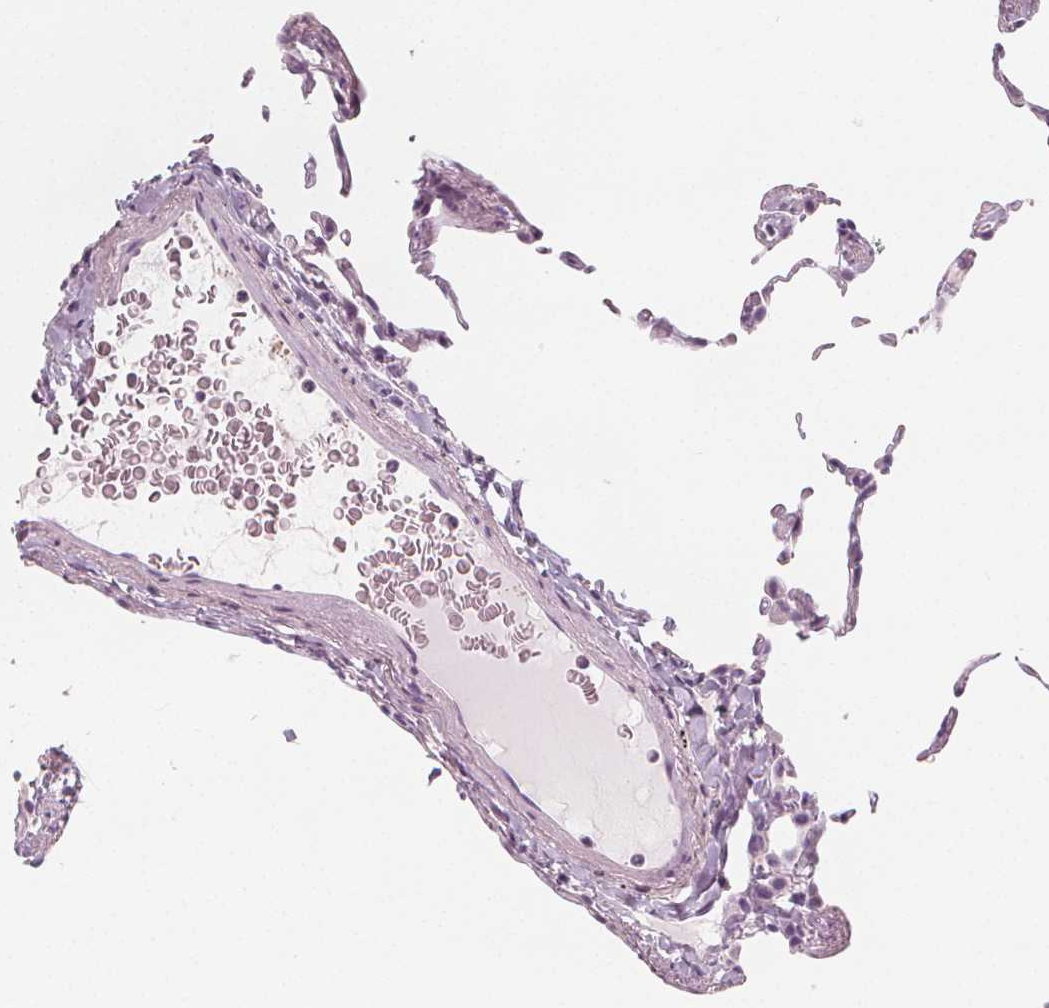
{"staining": {"intensity": "negative", "quantity": "none", "location": "none"}, "tissue": "lung", "cell_type": "Alveolar cells", "image_type": "normal", "snomed": [{"axis": "morphology", "description": "Normal tissue, NOS"}, {"axis": "topography", "description": "Lung"}], "caption": "An IHC photomicrograph of unremarkable lung is shown. There is no staining in alveolar cells of lung. (DAB immunohistochemistry (IHC) with hematoxylin counter stain).", "gene": "MAP1A", "patient": {"sex": "female", "age": 57}}